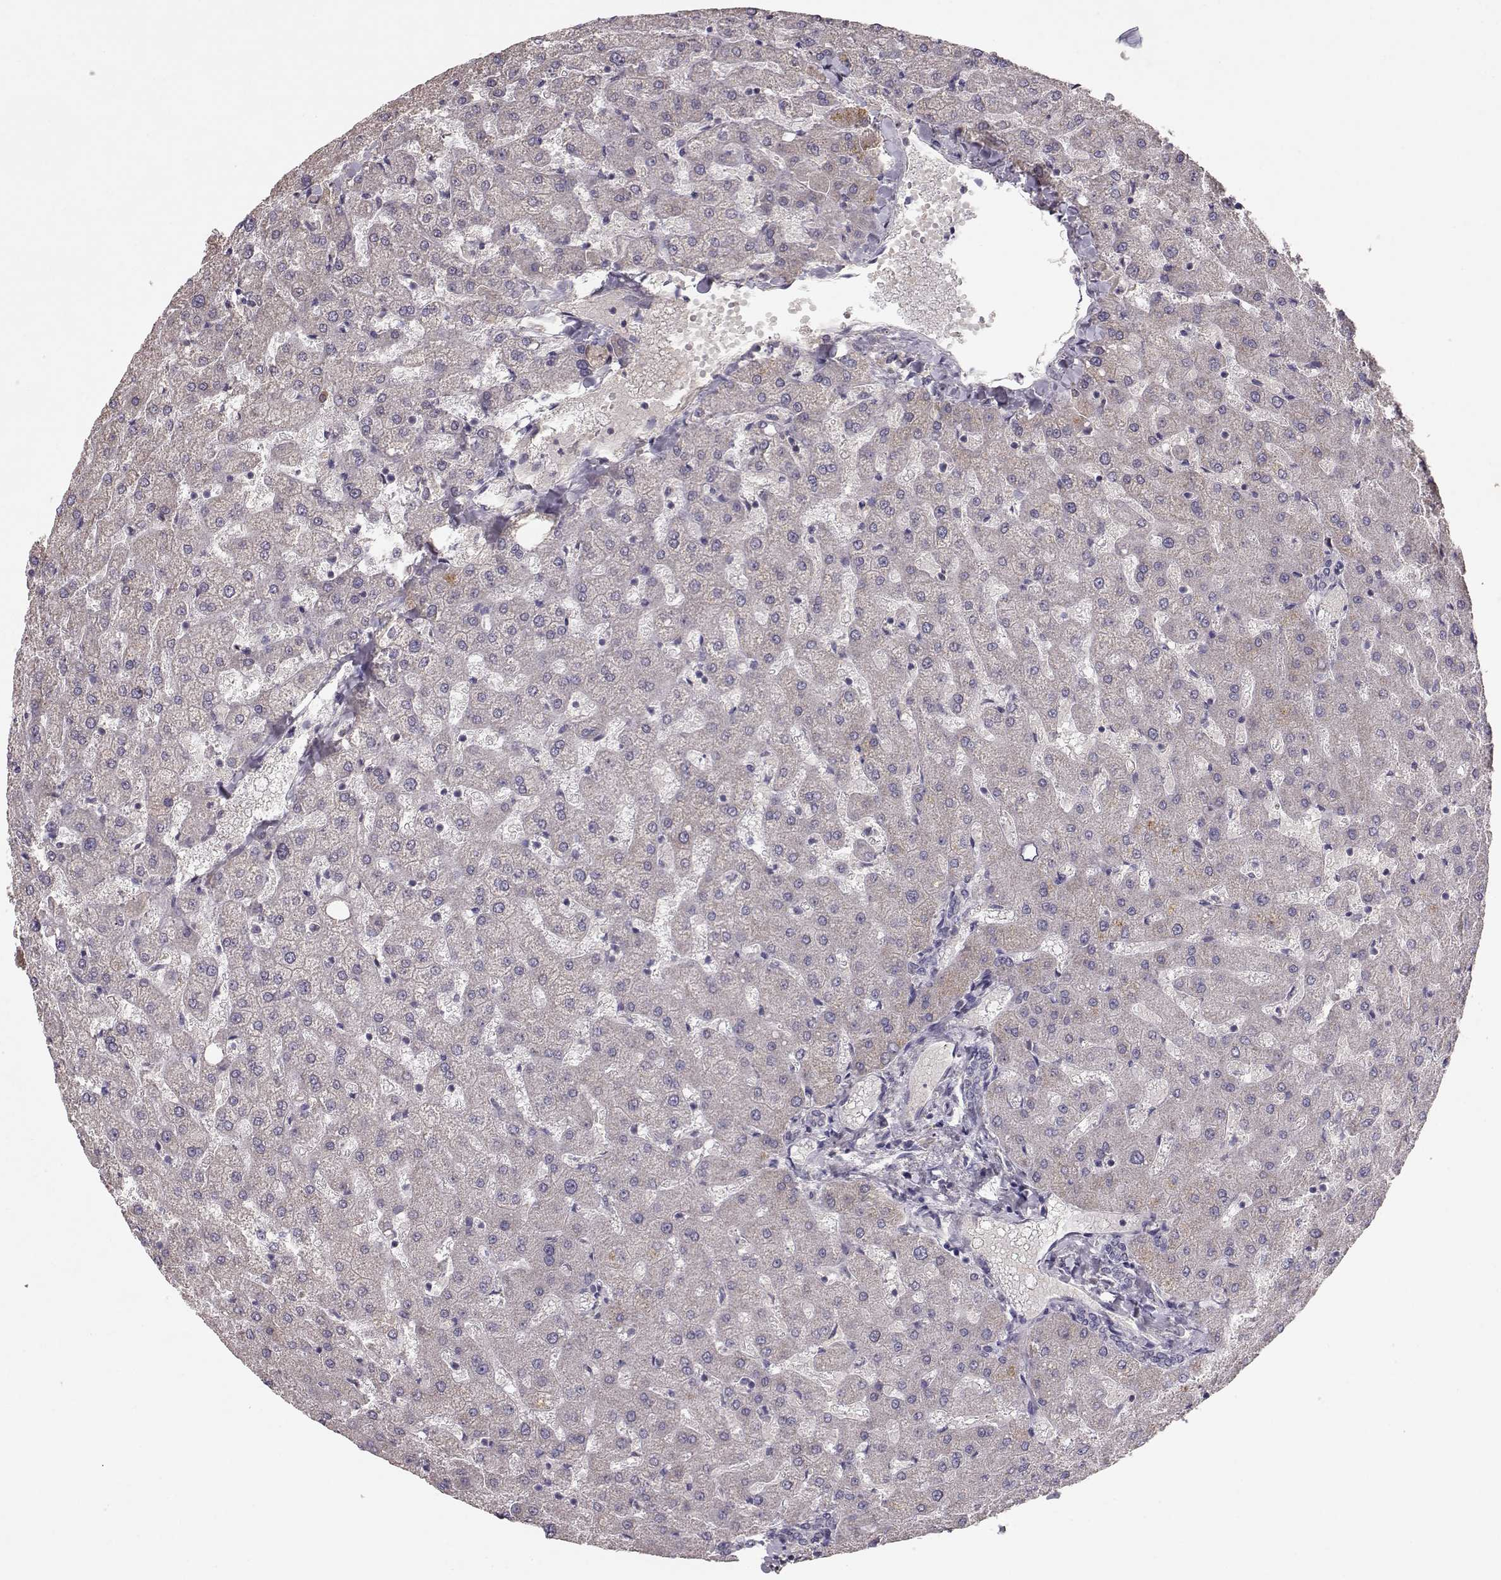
{"staining": {"intensity": "negative", "quantity": "none", "location": "none"}, "tissue": "liver", "cell_type": "Cholangiocytes", "image_type": "normal", "snomed": [{"axis": "morphology", "description": "Normal tissue, NOS"}, {"axis": "topography", "description": "Liver"}], "caption": "Cholangiocytes are negative for protein expression in benign human liver. (Stains: DAB (3,3'-diaminobenzidine) IHC with hematoxylin counter stain, Microscopy: brightfield microscopy at high magnification).", "gene": "PMCH", "patient": {"sex": "female", "age": 50}}